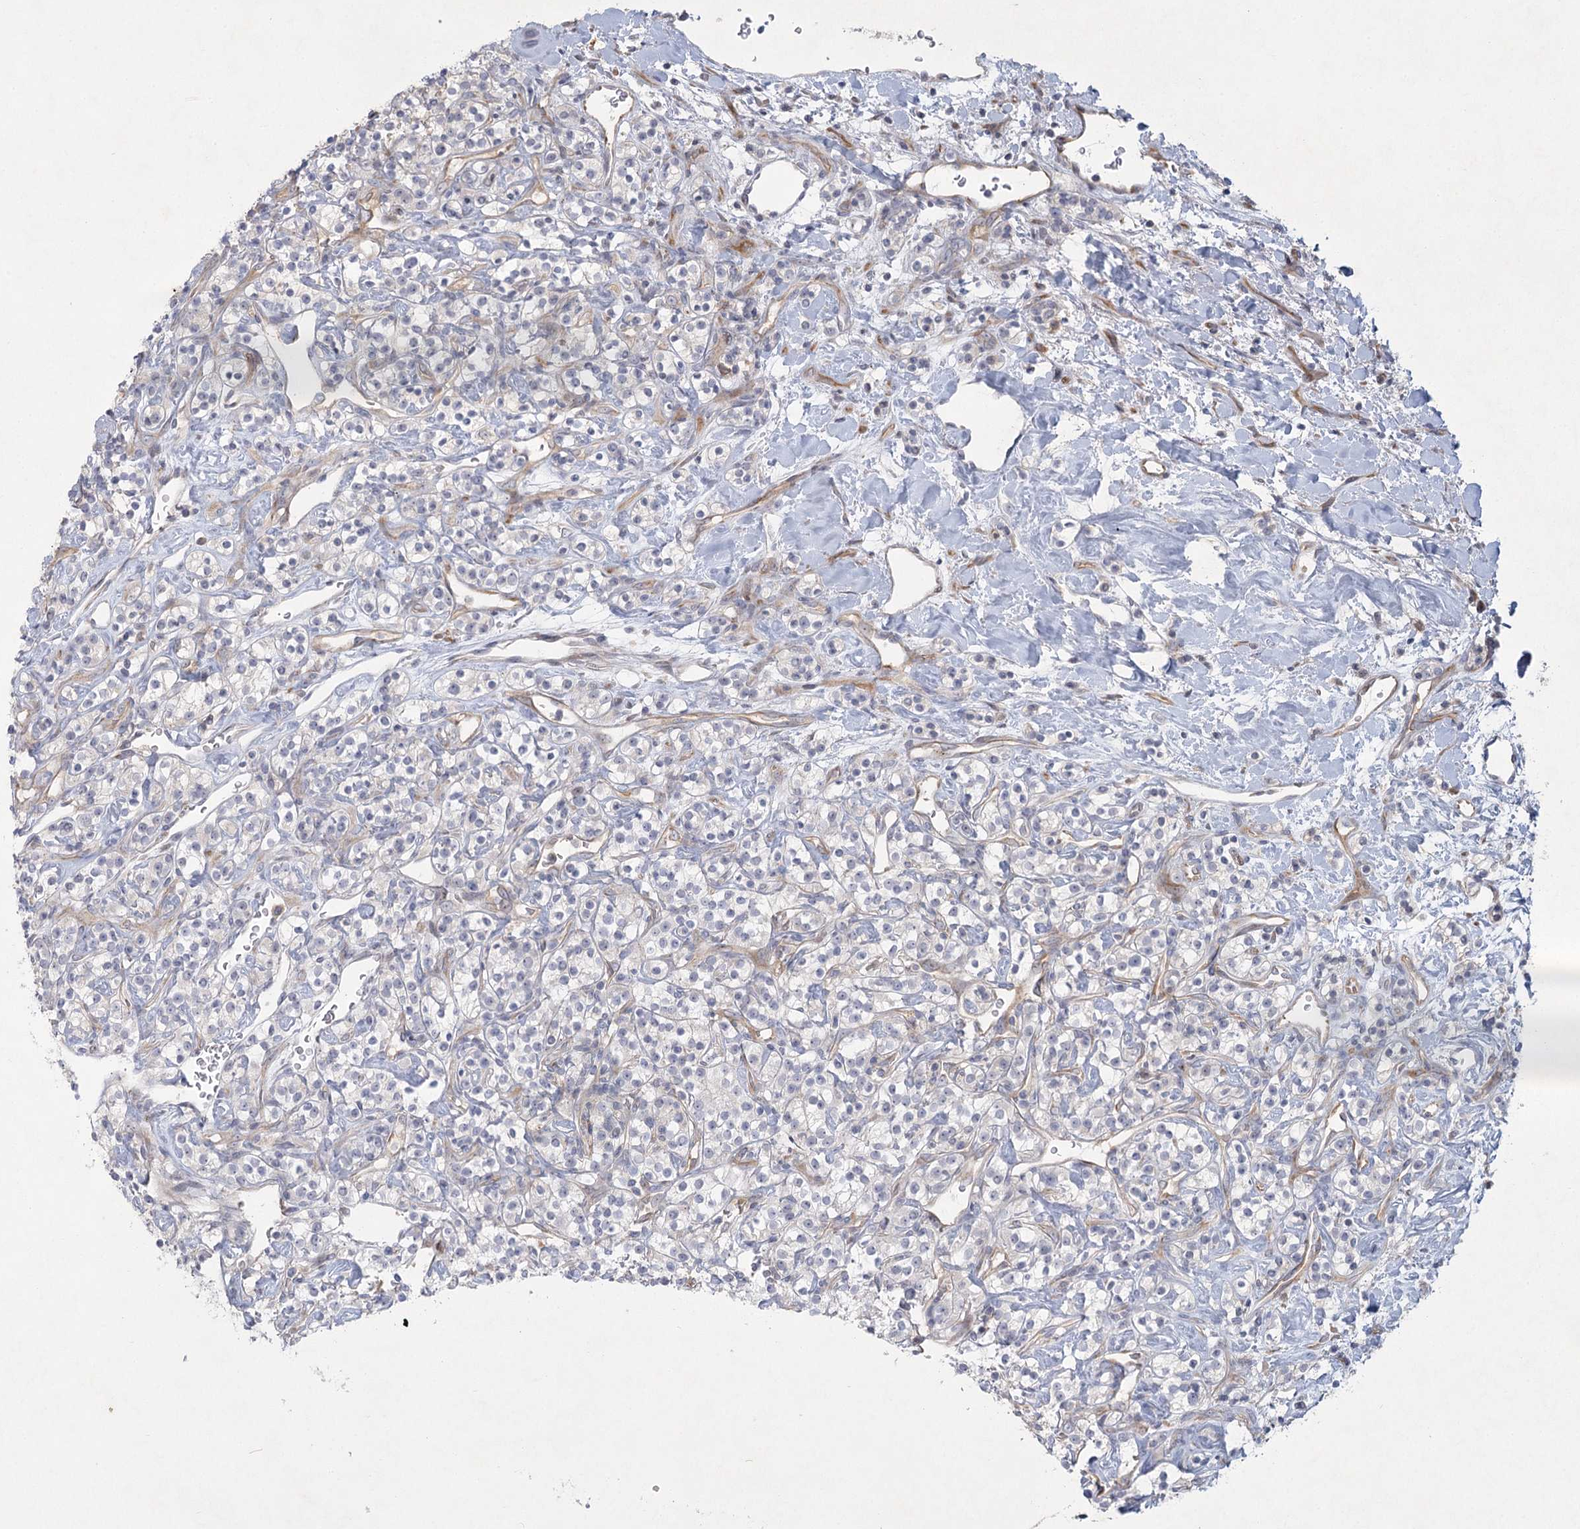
{"staining": {"intensity": "negative", "quantity": "none", "location": "none"}, "tissue": "renal cancer", "cell_type": "Tumor cells", "image_type": "cancer", "snomed": [{"axis": "morphology", "description": "Adenocarcinoma, NOS"}, {"axis": "topography", "description": "Kidney"}], "caption": "The IHC photomicrograph has no significant staining in tumor cells of renal cancer (adenocarcinoma) tissue.", "gene": "FAM110C", "patient": {"sex": "male", "age": 77}}